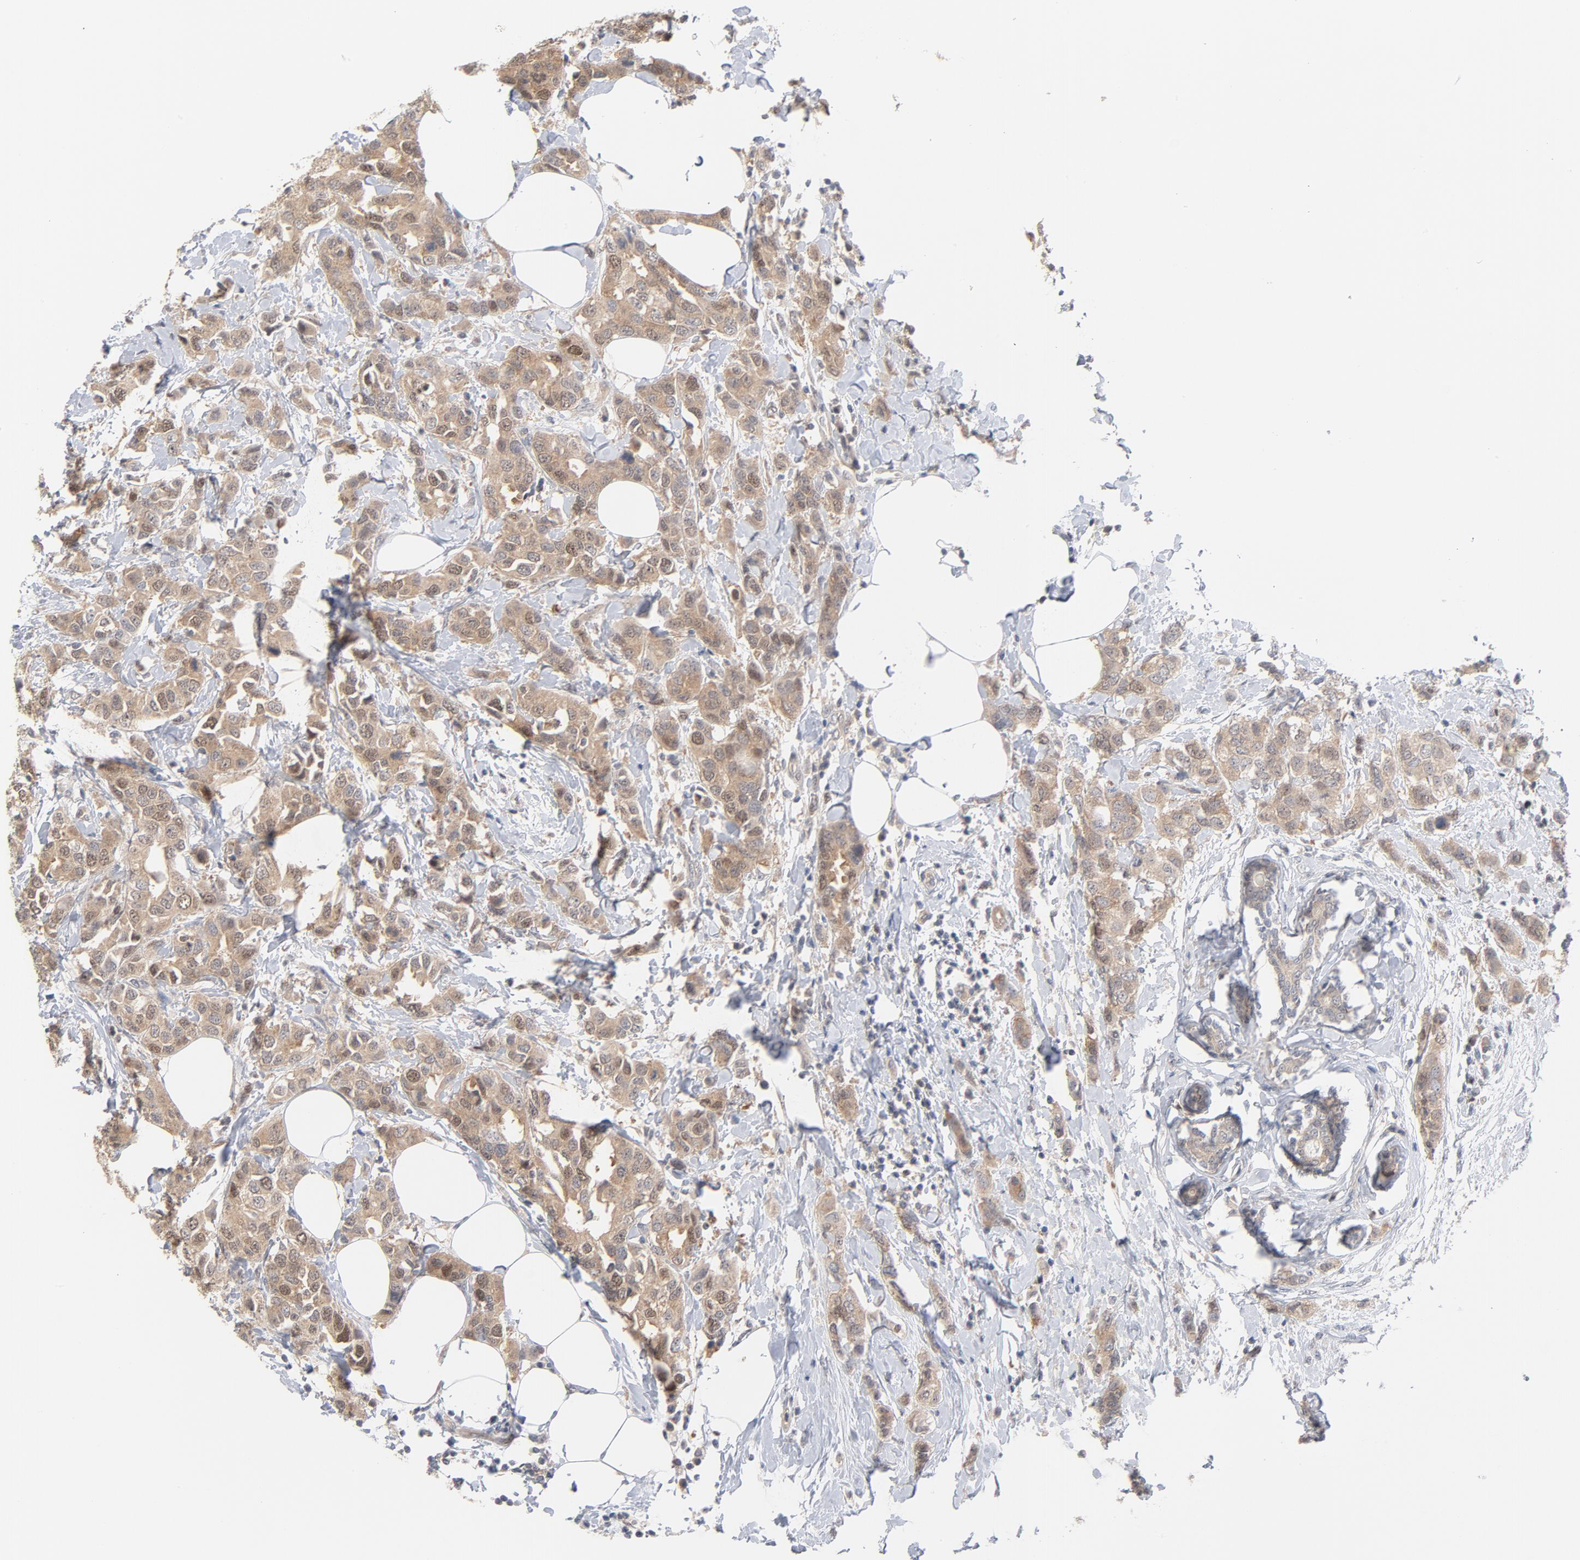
{"staining": {"intensity": "weak", "quantity": ">75%", "location": "cytoplasmic/membranous"}, "tissue": "breast cancer", "cell_type": "Tumor cells", "image_type": "cancer", "snomed": [{"axis": "morphology", "description": "Normal tissue, NOS"}, {"axis": "morphology", "description": "Duct carcinoma"}, {"axis": "topography", "description": "Breast"}], "caption": "Weak cytoplasmic/membranous positivity is present in about >75% of tumor cells in invasive ductal carcinoma (breast). Using DAB (brown) and hematoxylin (blue) stains, captured at high magnification using brightfield microscopy.", "gene": "UBL4A", "patient": {"sex": "female", "age": 50}}